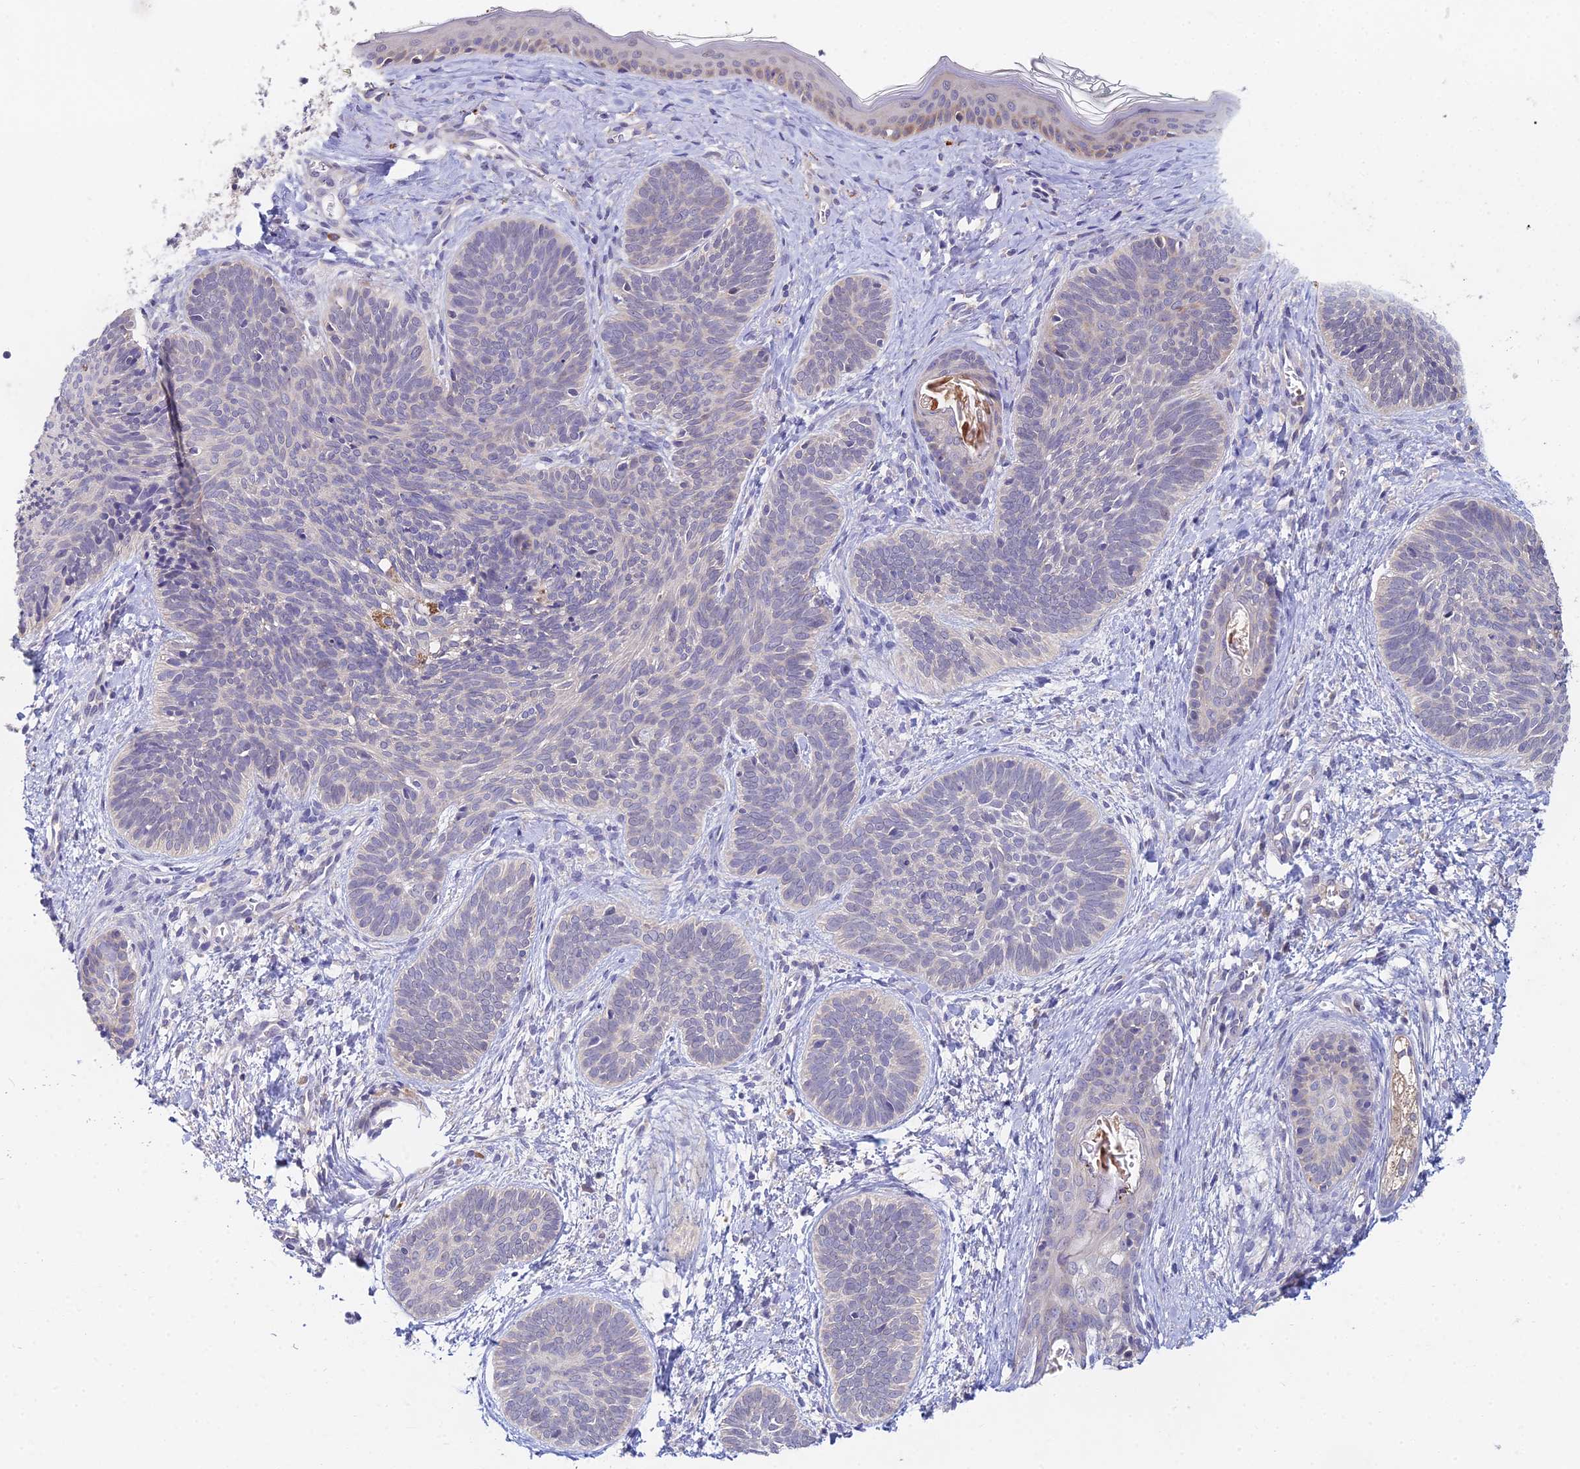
{"staining": {"intensity": "negative", "quantity": "none", "location": "none"}, "tissue": "skin cancer", "cell_type": "Tumor cells", "image_type": "cancer", "snomed": [{"axis": "morphology", "description": "Basal cell carcinoma"}, {"axis": "topography", "description": "Skin"}], "caption": "Skin cancer (basal cell carcinoma) was stained to show a protein in brown. There is no significant positivity in tumor cells.", "gene": "WDR43", "patient": {"sex": "female", "age": 81}}